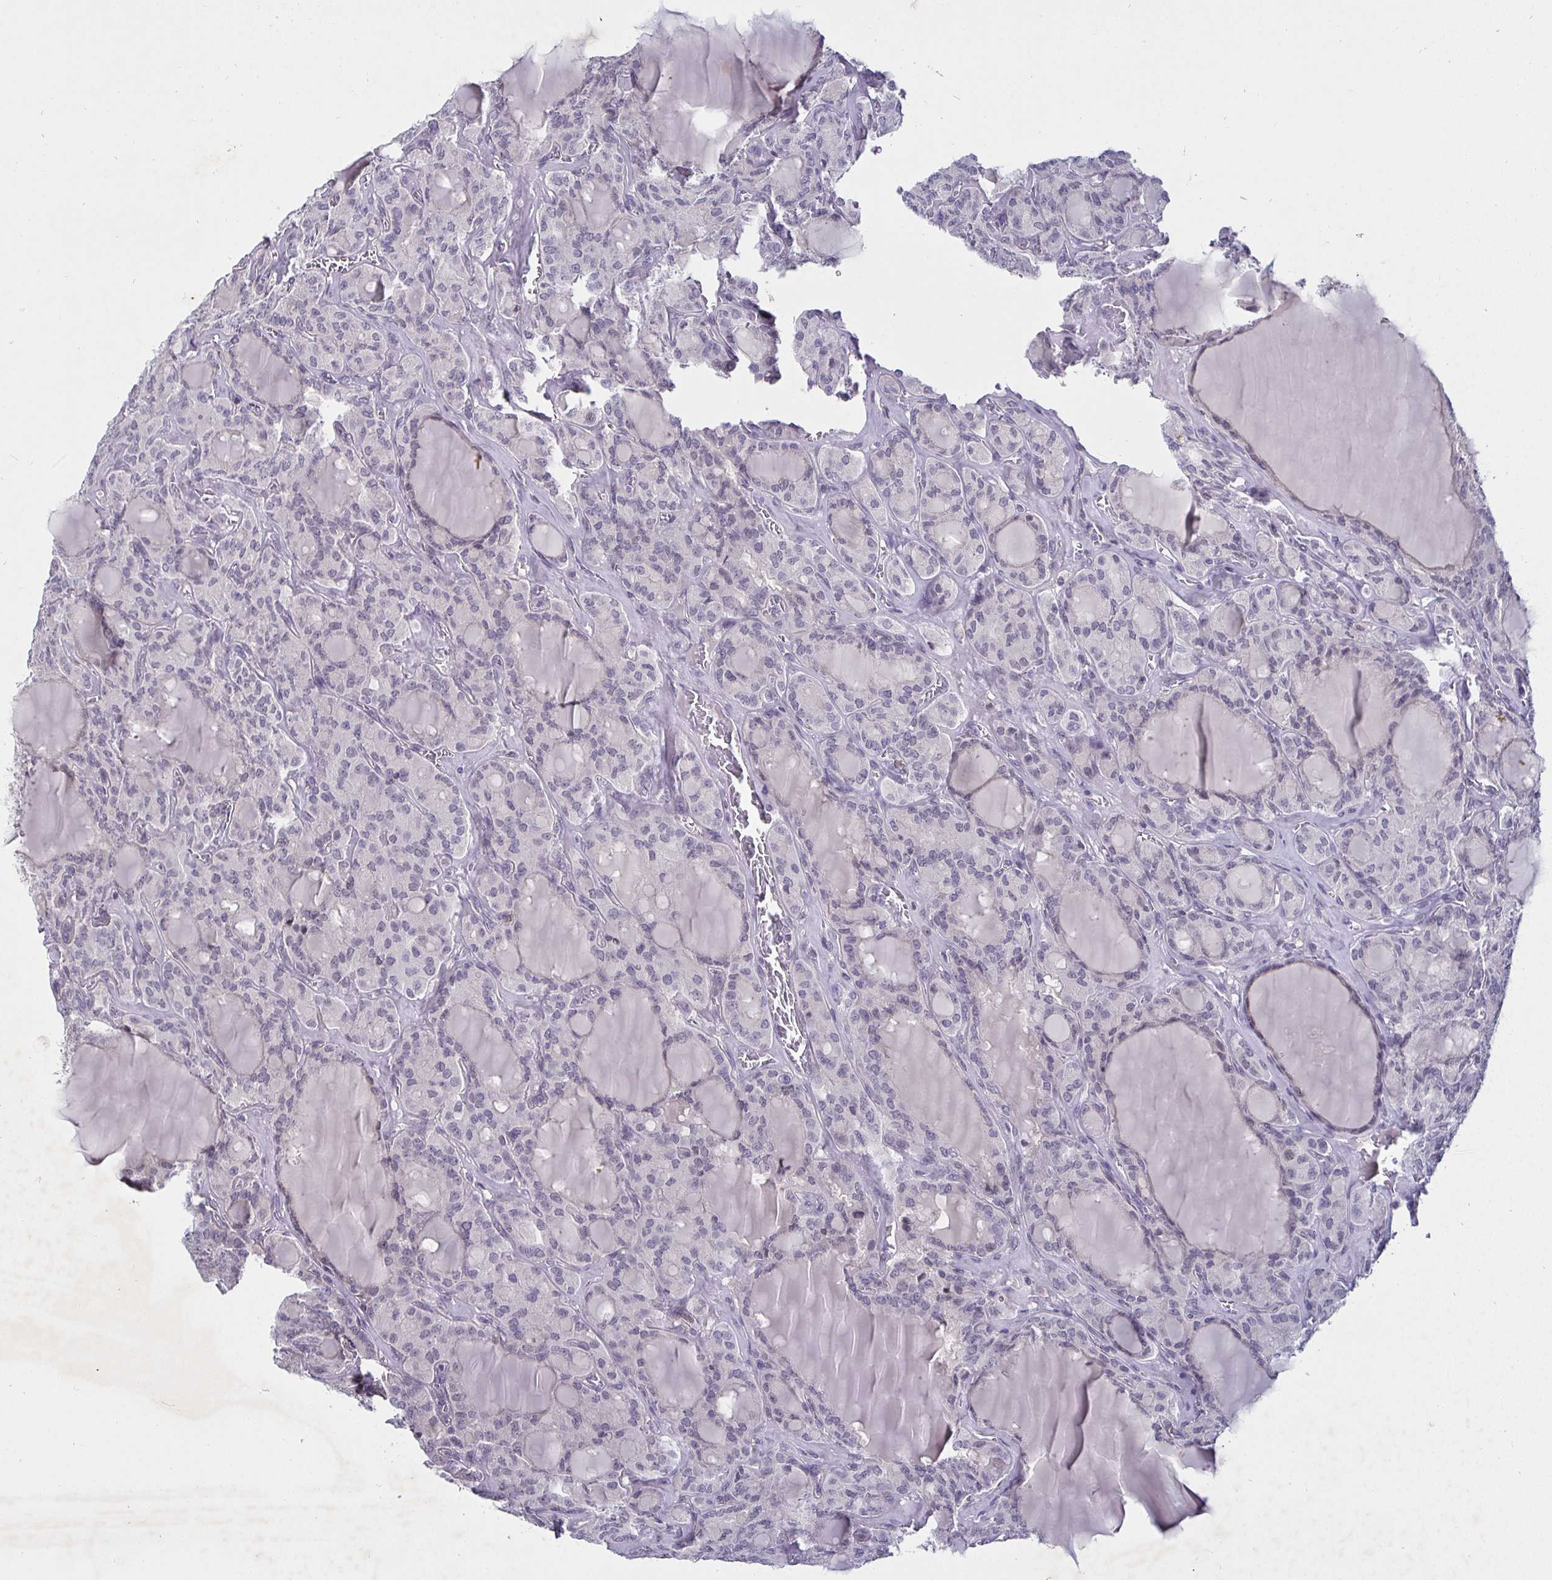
{"staining": {"intensity": "negative", "quantity": "none", "location": "none"}, "tissue": "thyroid cancer", "cell_type": "Tumor cells", "image_type": "cancer", "snomed": [{"axis": "morphology", "description": "Papillary adenocarcinoma, NOS"}, {"axis": "topography", "description": "Thyroid gland"}], "caption": "A histopathology image of human thyroid cancer is negative for staining in tumor cells.", "gene": "MLH1", "patient": {"sex": "male", "age": 87}}